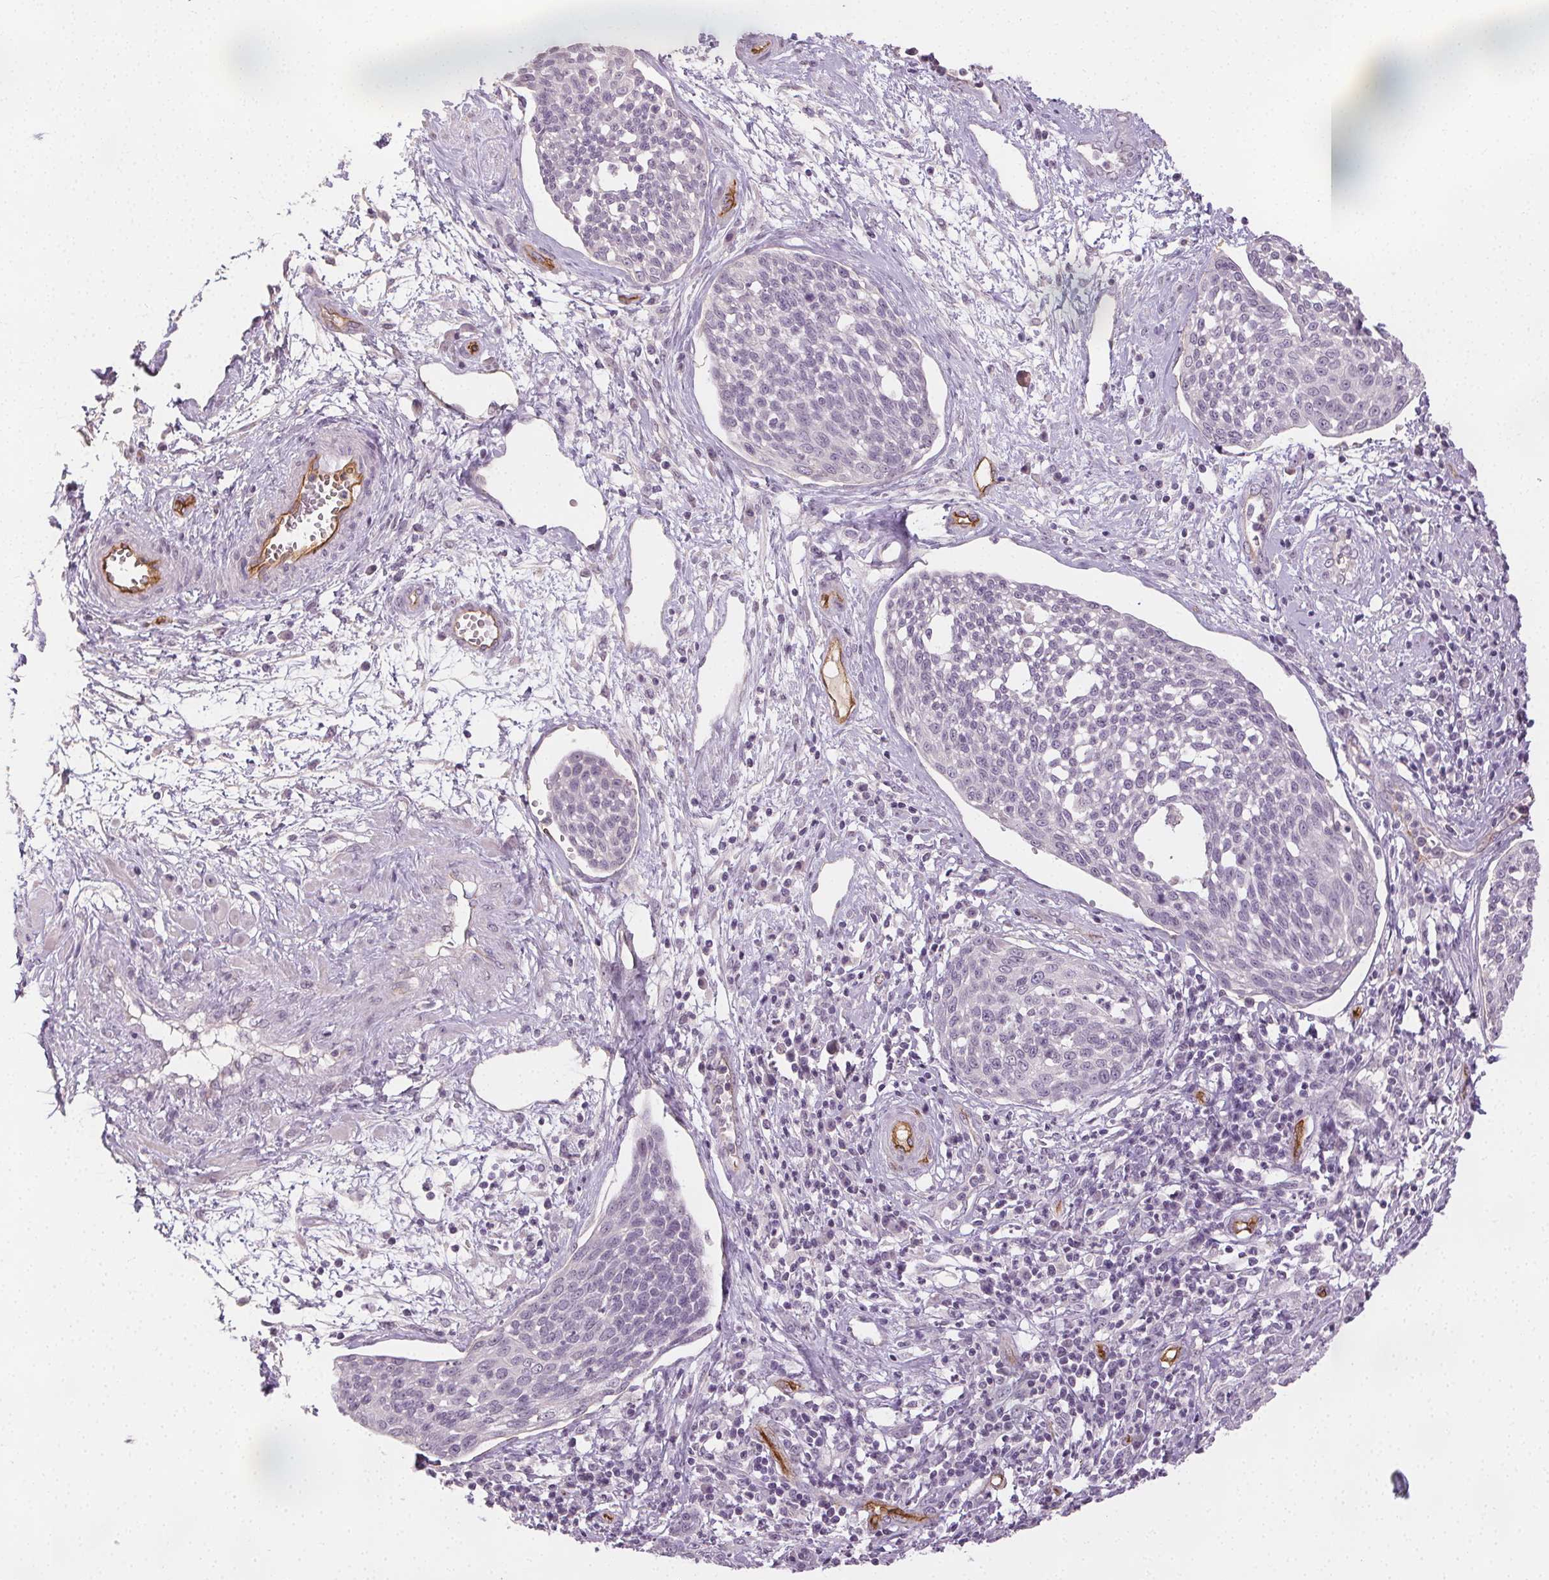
{"staining": {"intensity": "negative", "quantity": "none", "location": "none"}, "tissue": "cervical cancer", "cell_type": "Tumor cells", "image_type": "cancer", "snomed": [{"axis": "morphology", "description": "Squamous cell carcinoma, NOS"}, {"axis": "topography", "description": "Cervix"}], "caption": "This is a micrograph of IHC staining of cervical cancer, which shows no staining in tumor cells.", "gene": "PODXL", "patient": {"sex": "female", "age": 34}}